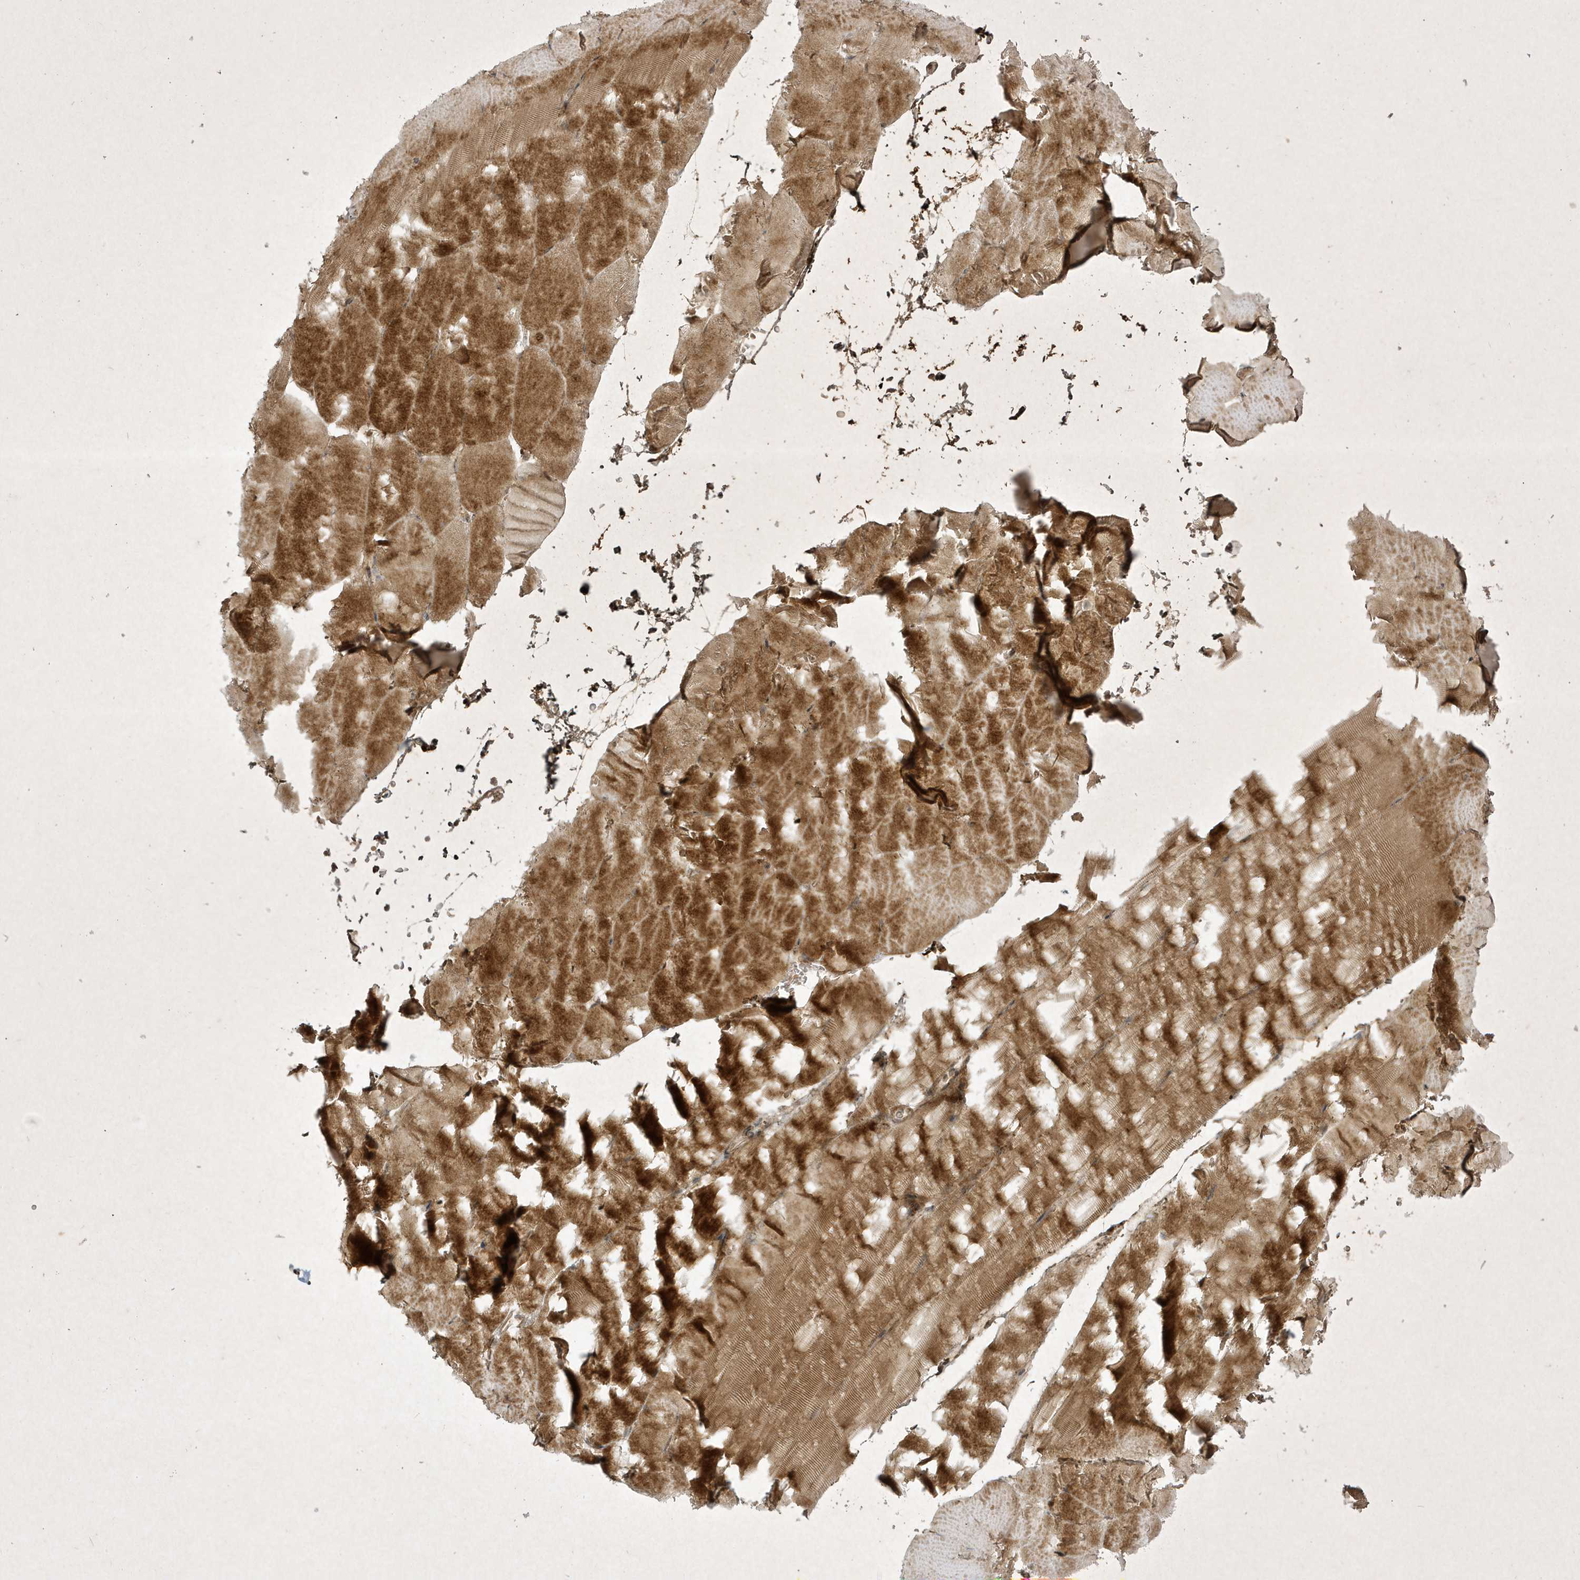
{"staining": {"intensity": "moderate", "quantity": ">75%", "location": "cytoplasmic/membranous"}, "tissue": "skeletal muscle", "cell_type": "Myocytes", "image_type": "normal", "snomed": [{"axis": "morphology", "description": "Normal tissue, NOS"}, {"axis": "topography", "description": "Skeletal muscle"}, {"axis": "topography", "description": "Parathyroid gland"}], "caption": "Protein expression by immunohistochemistry (IHC) shows moderate cytoplasmic/membranous staining in approximately >75% of myocytes in normal skeletal muscle.", "gene": "FAM83C", "patient": {"sex": "female", "age": 37}}